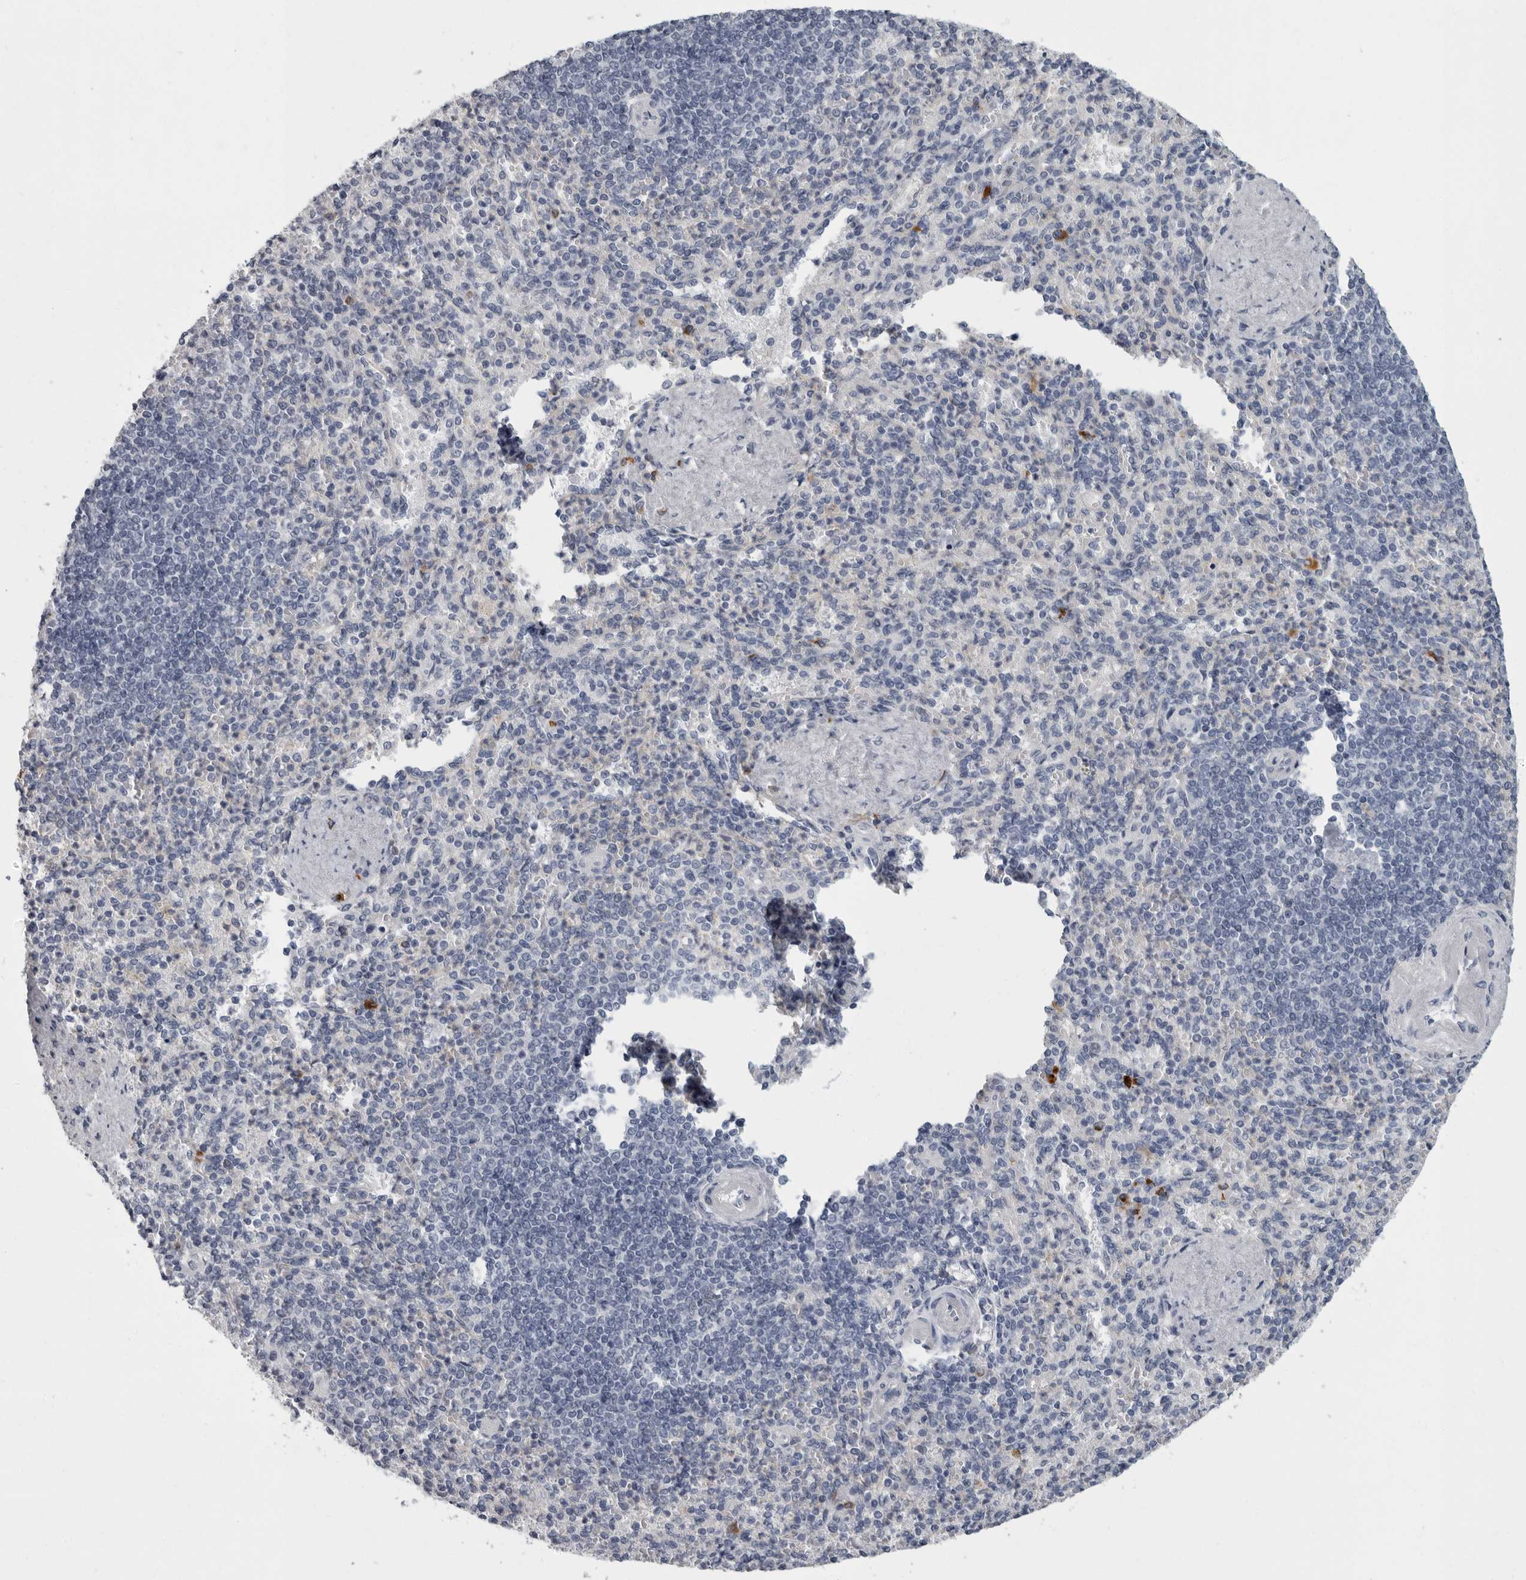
{"staining": {"intensity": "negative", "quantity": "none", "location": "none"}, "tissue": "spleen", "cell_type": "Cells in red pulp", "image_type": "normal", "snomed": [{"axis": "morphology", "description": "Normal tissue, NOS"}, {"axis": "topography", "description": "Spleen"}], "caption": "Image shows no significant protein staining in cells in red pulp of unremarkable spleen. Brightfield microscopy of immunohistochemistry (IHC) stained with DAB (brown) and hematoxylin (blue), captured at high magnification.", "gene": "SLC25A39", "patient": {"sex": "female", "age": 74}}